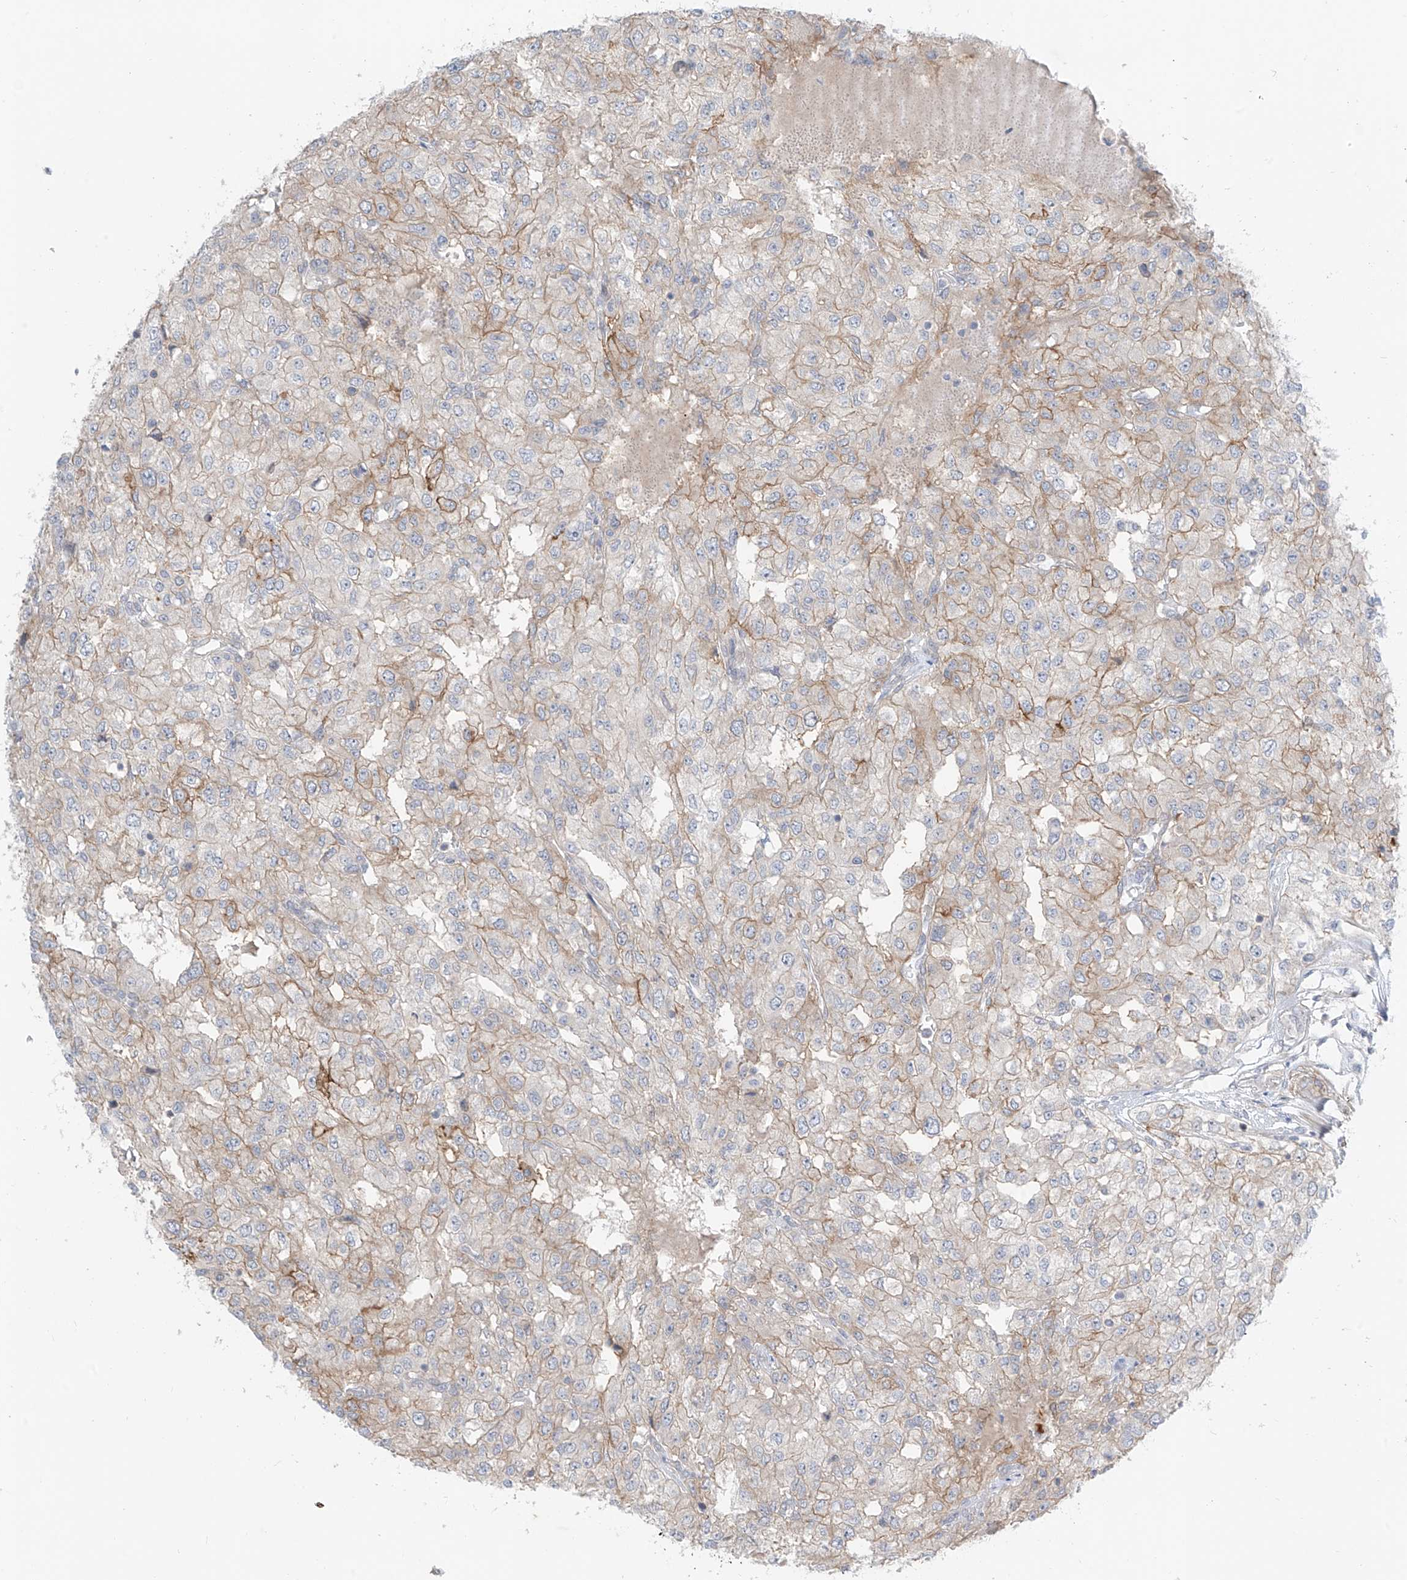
{"staining": {"intensity": "weak", "quantity": "25%-75%", "location": "cytoplasmic/membranous"}, "tissue": "renal cancer", "cell_type": "Tumor cells", "image_type": "cancer", "snomed": [{"axis": "morphology", "description": "Adenocarcinoma, NOS"}, {"axis": "topography", "description": "Kidney"}], "caption": "Immunohistochemistry histopathology image of adenocarcinoma (renal) stained for a protein (brown), which exhibits low levels of weak cytoplasmic/membranous positivity in approximately 25%-75% of tumor cells.", "gene": "ABLIM2", "patient": {"sex": "female", "age": 54}}